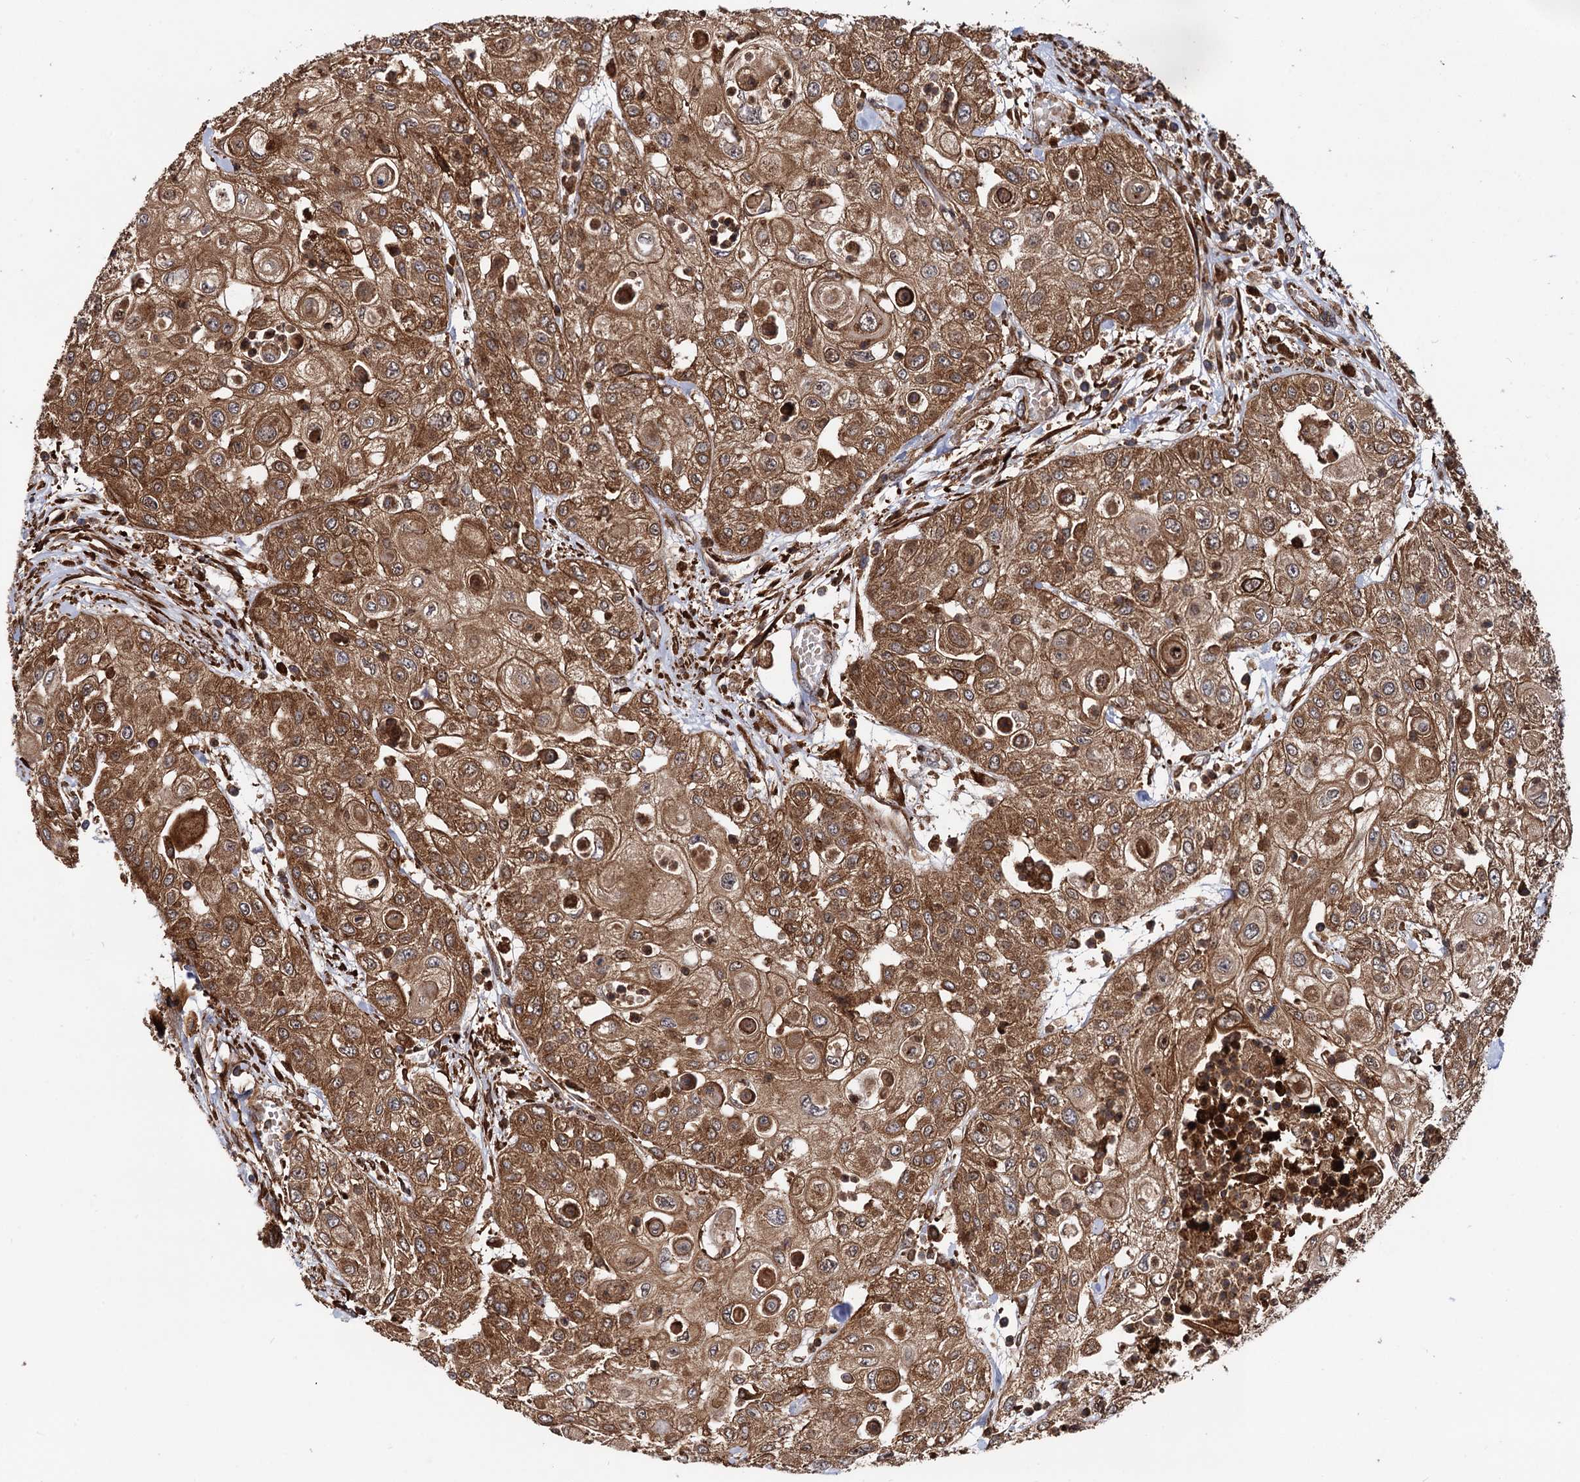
{"staining": {"intensity": "moderate", "quantity": ">75%", "location": "cytoplasmic/membranous"}, "tissue": "urothelial cancer", "cell_type": "Tumor cells", "image_type": "cancer", "snomed": [{"axis": "morphology", "description": "Urothelial carcinoma, High grade"}, {"axis": "topography", "description": "Urinary bladder"}], "caption": "A medium amount of moderate cytoplasmic/membranous staining is appreciated in approximately >75% of tumor cells in high-grade urothelial carcinoma tissue.", "gene": "ATP8B4", "patient": {"sex": "female", "age": 79}}